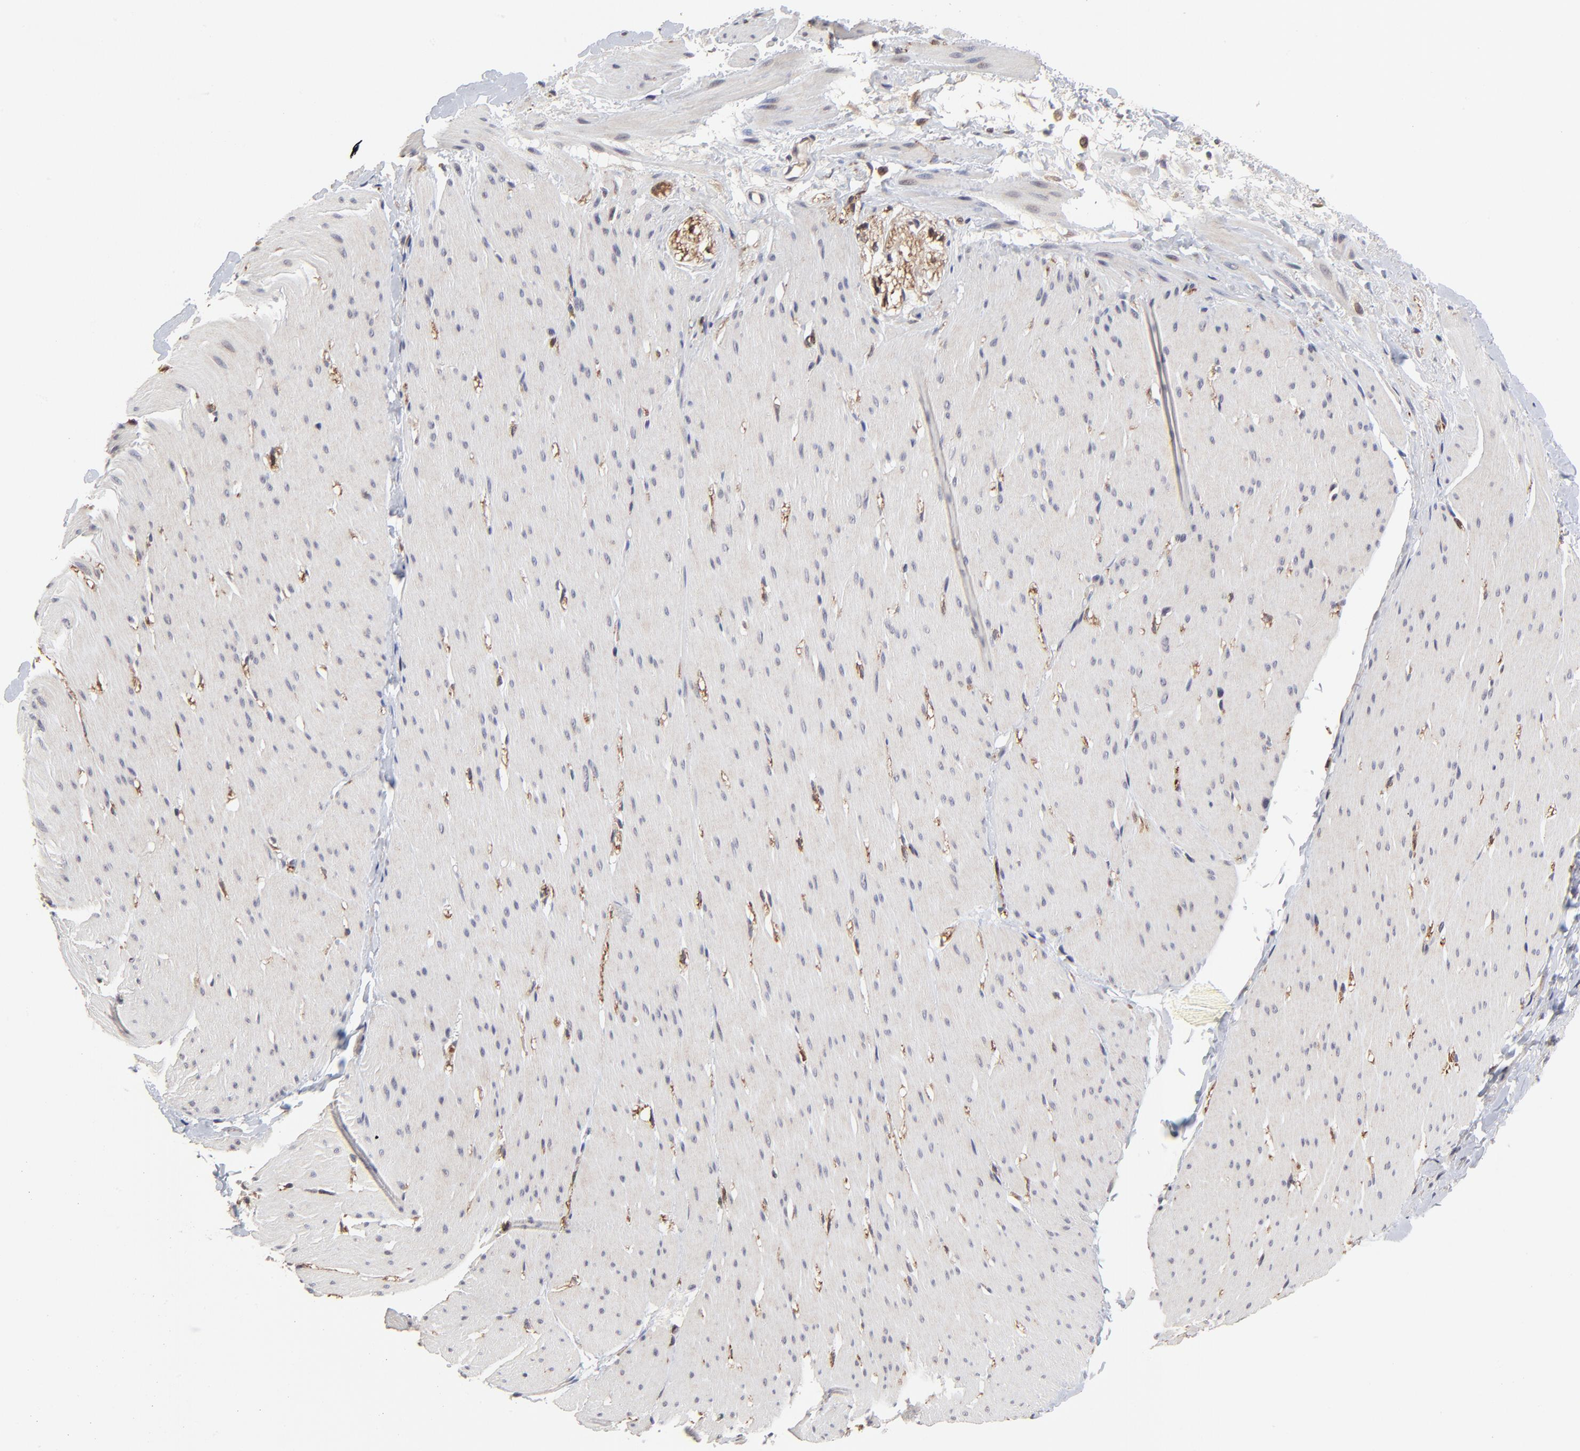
{"staining": {"intensity": "negative", "quantity": "none", "location": "none"}, "tissue": "smooth muscle", "cell_type": "Smooth muscle cells", "image_type": "normal", "snomed": [{"axis": "morphology", "description": "Normal tissue, NOS"}, {"axis": "topography", "description": "Smooth muscle"}, {"axis": "topography", "description": "Colon"}], "caption": "DAB (3,3'-diaminobenzidine) immunohistochemical staining of unremarkable human smooth muscle shows no significant expression in smooth muscle cells.", "gene": "FRMD8", "patient": {"sex": "male", "age": 67}}